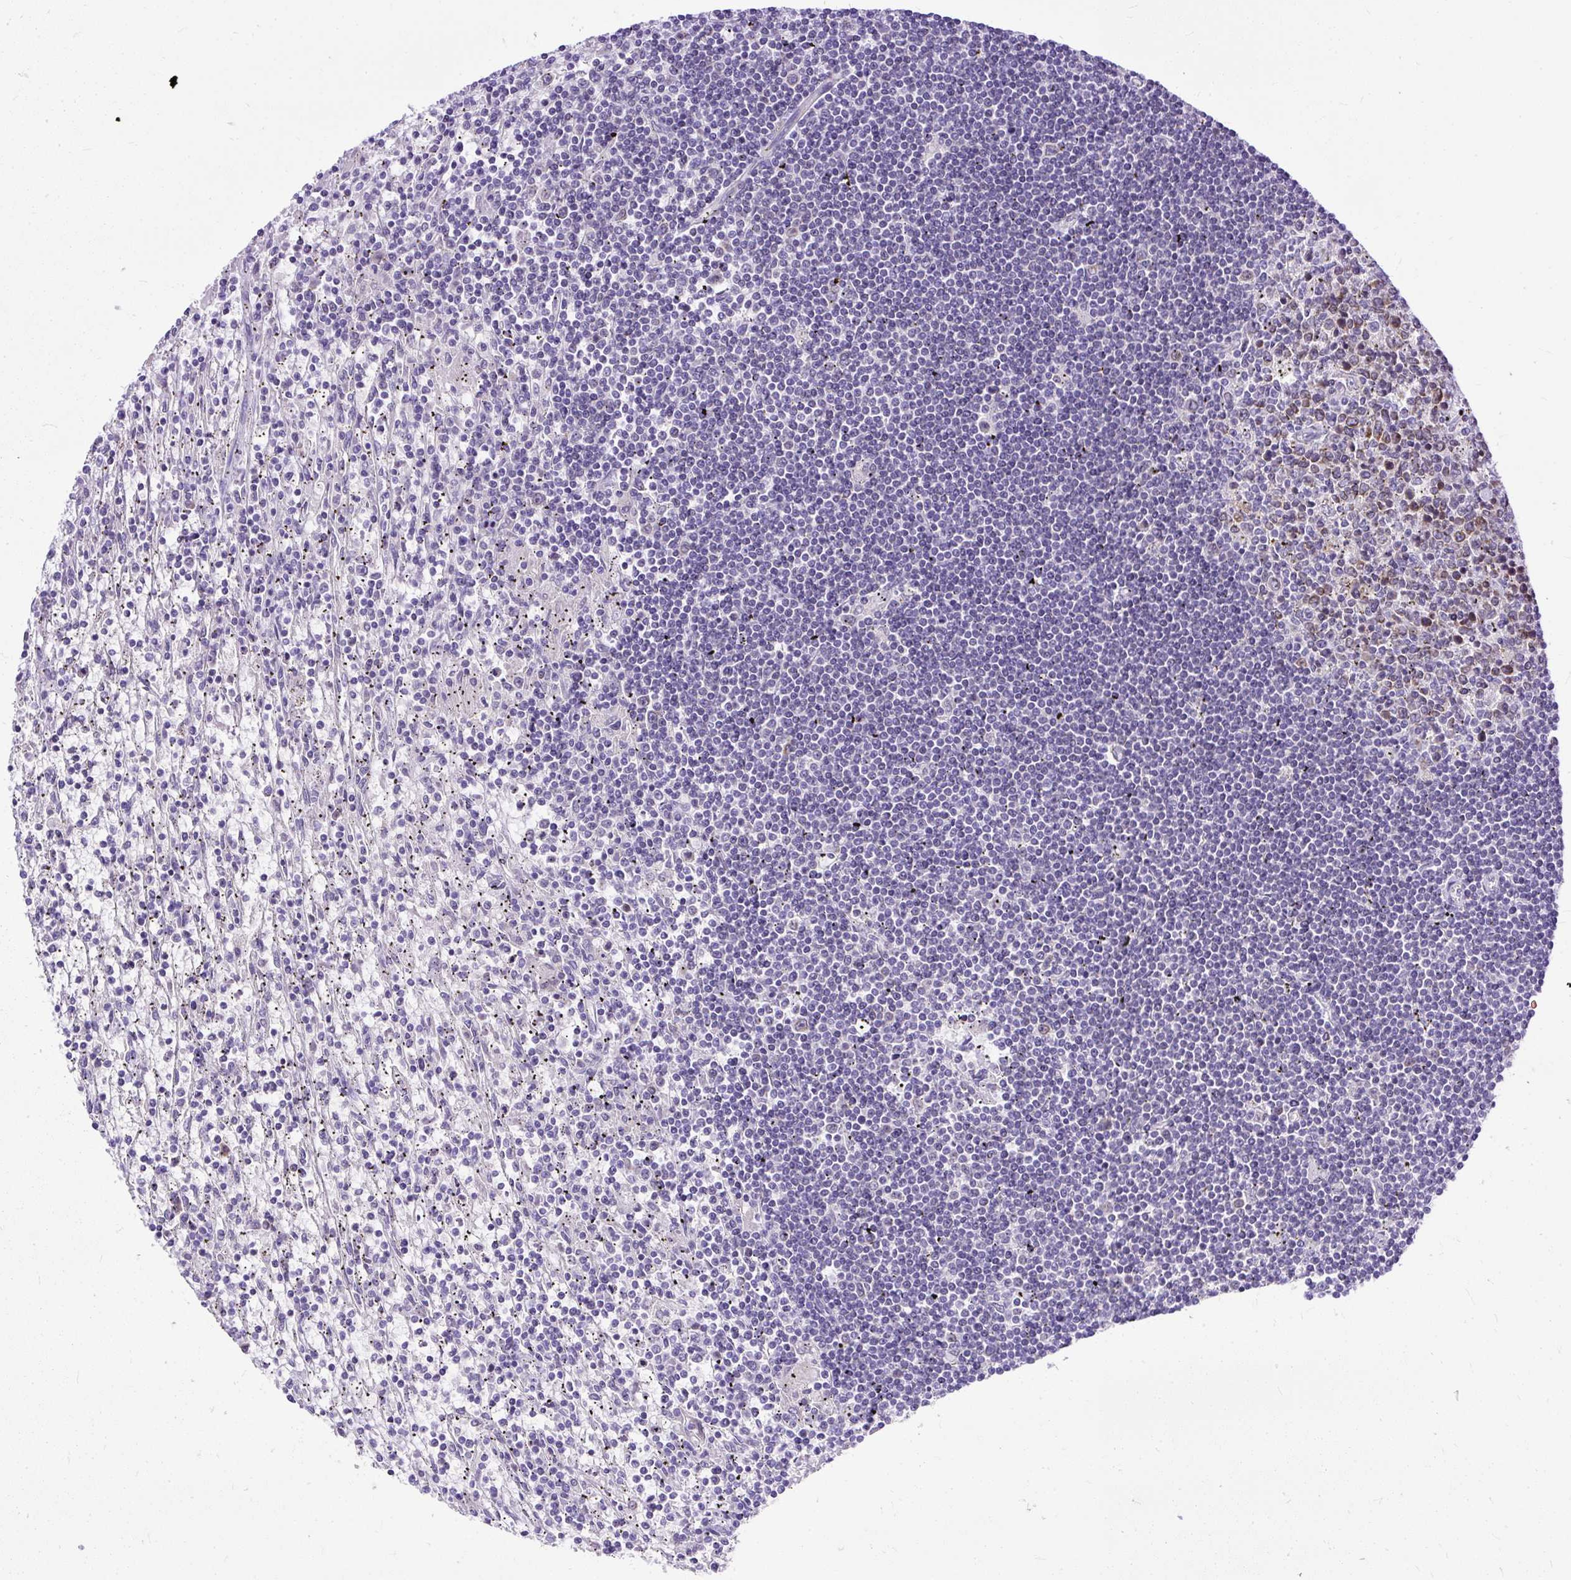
{"staining": {"intensity": "weak", "quantity": "<25%", "location": "cytoplasmic/membranous"}, "tissue": "lymphoma", "cell_type": "Tumor cells", "image_type": "cancer", "snomed": [{"axis": "morphology", "description": "Malignant lymphoma, non-Hodgkin's type, Low grade"}, {"axis": "topography", "description": "Spleen"}], "caption": "Photomicrograph shows no significant protein staining in tumor cells of low-grade malignant lymphoma, non-Hodgkin's type.", "gene": "AMFR", "patient": {"sex": "male", "age": 76}}